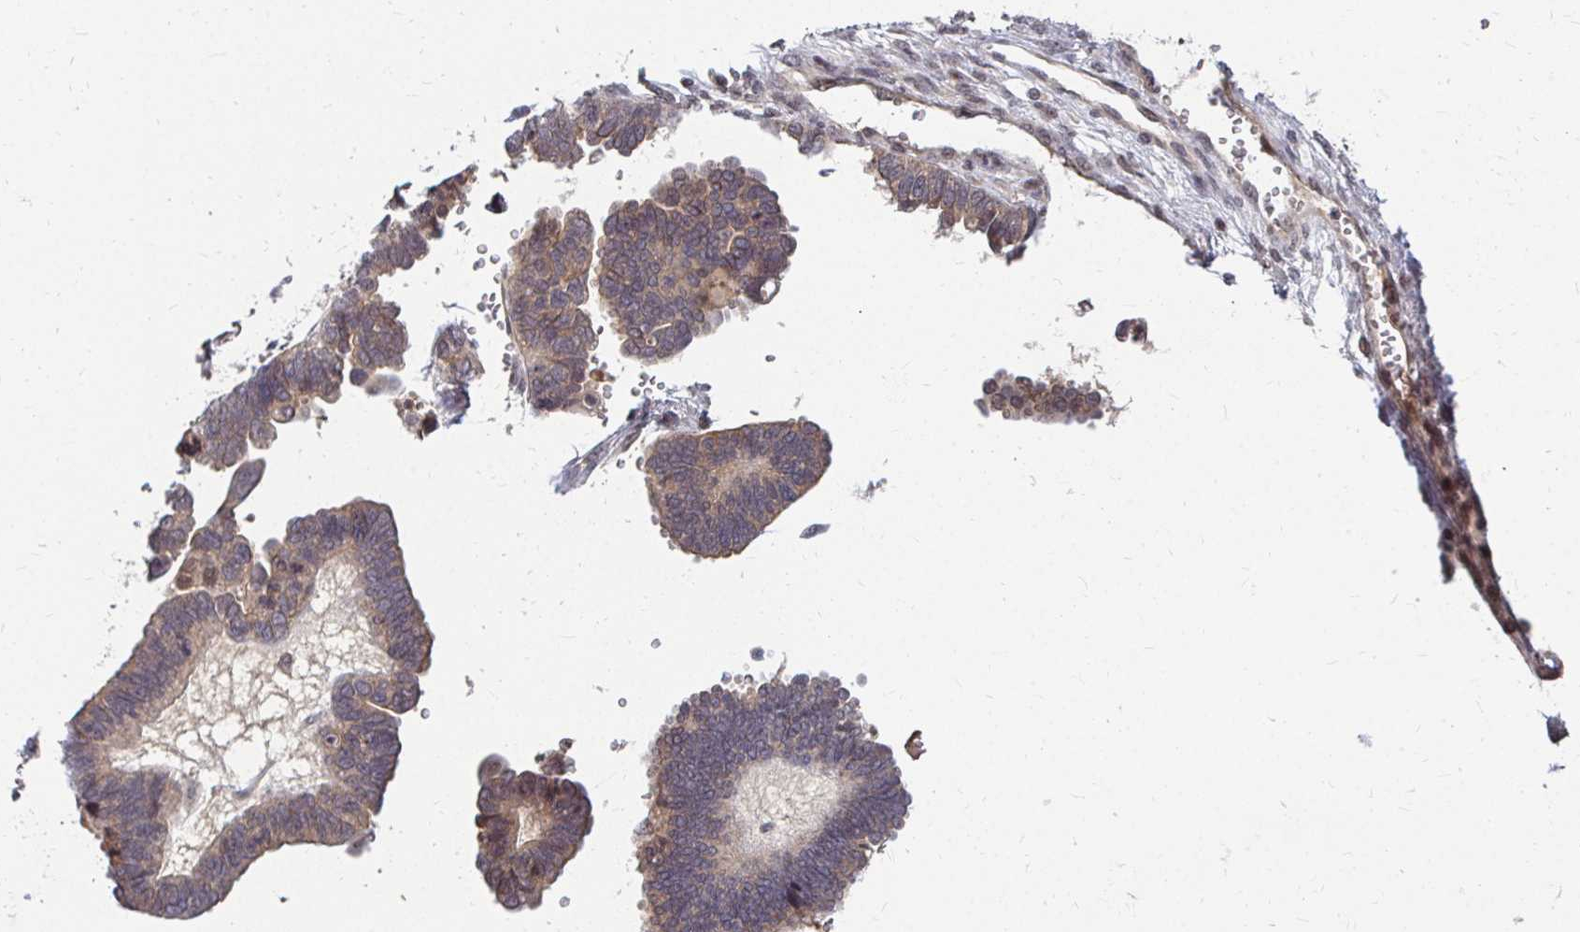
{"staining": {"intensity": "weak", "quantity": "25%-75%", "location": "cytoplasmic/membranous"}, "tissue": "ovarian cancer", "cell_type": "Tumor cells", "image_type": "cancer", "snomed": [{"axis": "morphology", "description": "Cystadenocarcinoma, serous, NOS"}, {"axis": "topography", "description": "Ovary"}], "caption": "Immunohistochemical staining of human ovarian cancer (serous cystadenocarcinoma) displays weak cytoplasmic/membranous protein positivity in about 25%-75% of tumor cells.", "gene": "ANK3", "patient": {"sex": "female", "age": 51}}